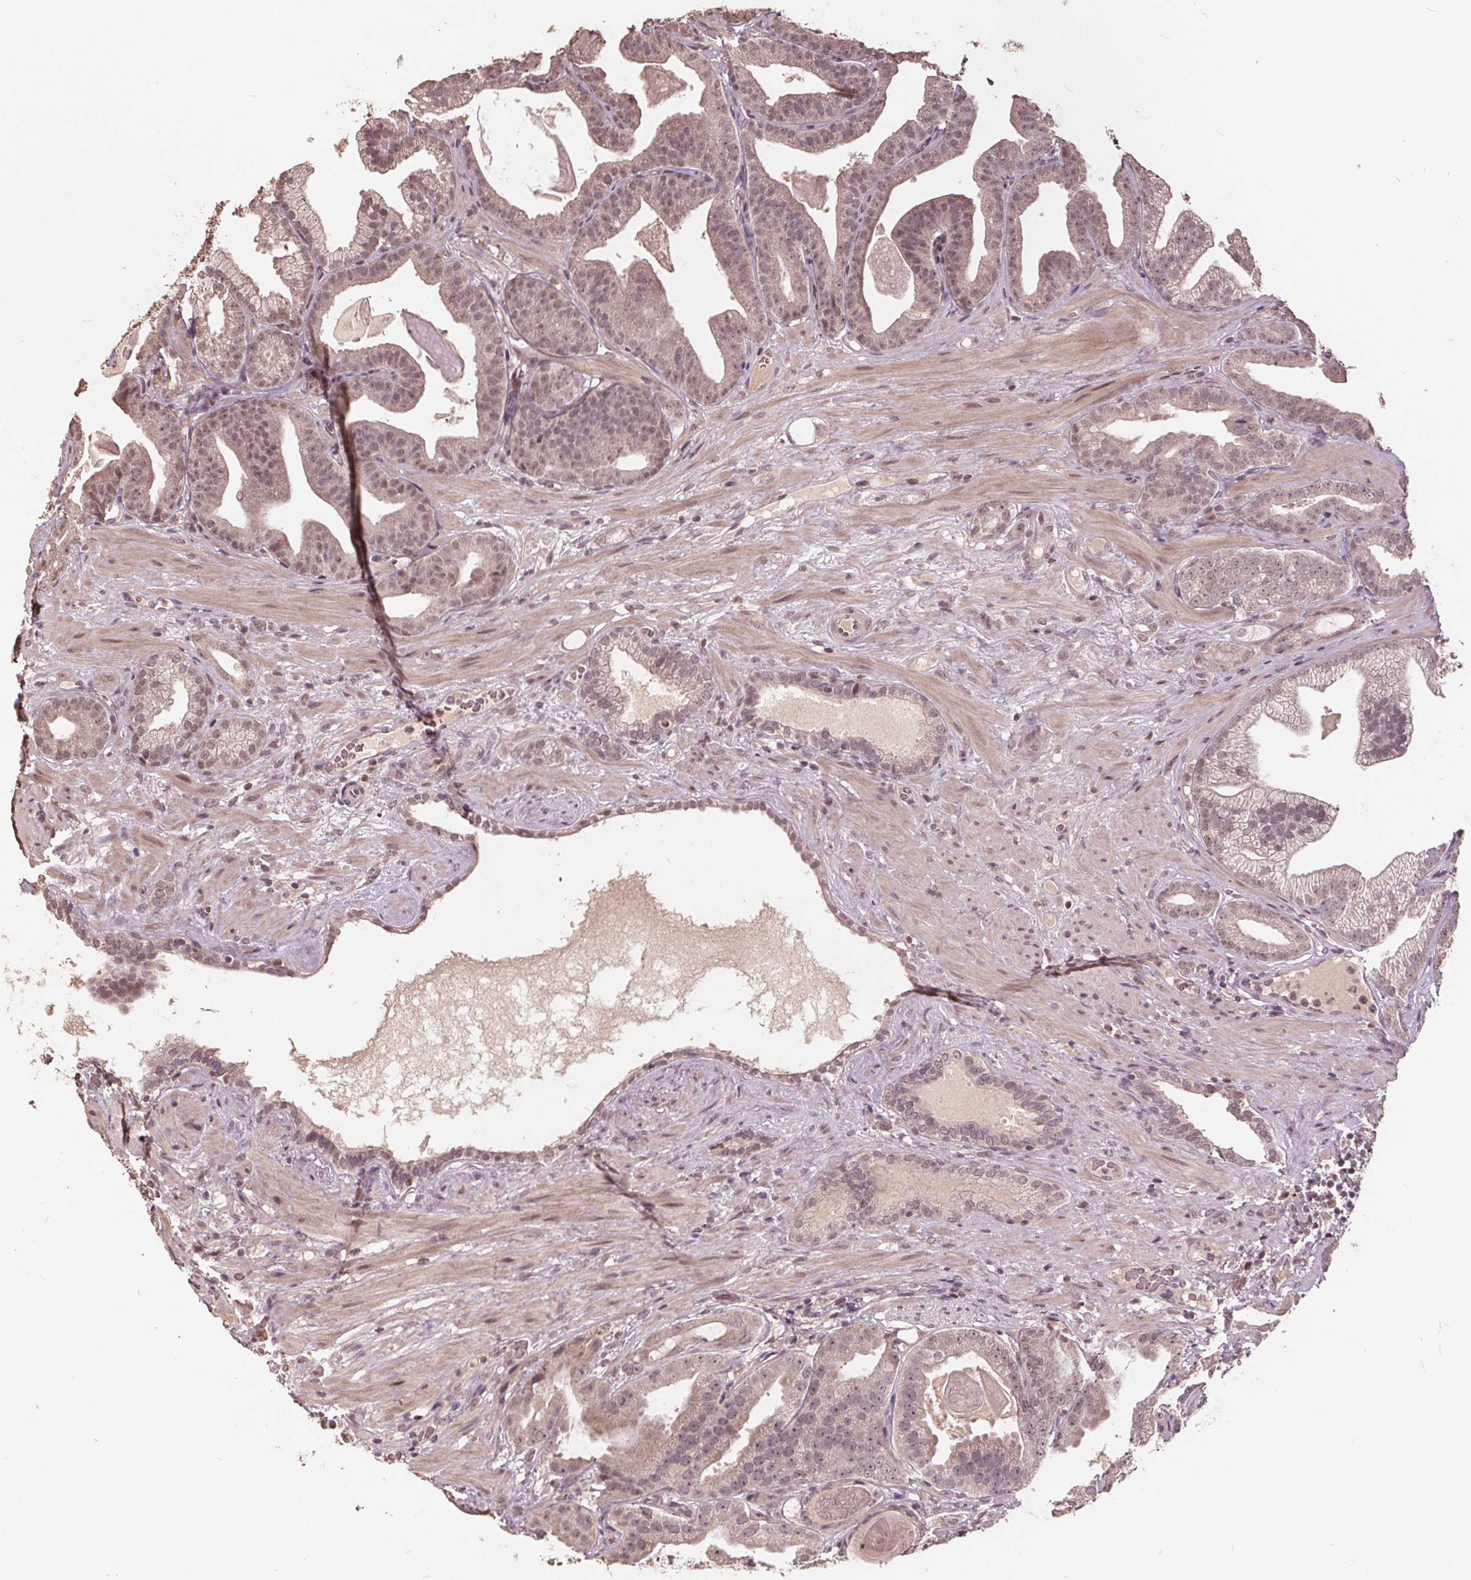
{"staining": {"intensity": "weak", "quantity": ">75%", "location": "cytoplasmic/membranous,nuclear"}, "tissue": "prostate cancer", "cell_type": "Tumor cells", "image_type": "cancer", "snomed": [{"axis": "morphology", "description": "Adenocarcinoma, Low grade"}, {"axis": "topography", "description": "Prostate"}], "caption": "Human prostate cancer stained with a brown dye exhibits weak cytoplasmic/membranous and nuclear positive staining in approximately >75% of tumor cells.", "gene": "DNMT3B", "patient": {"sex": "male", "age": 57}}